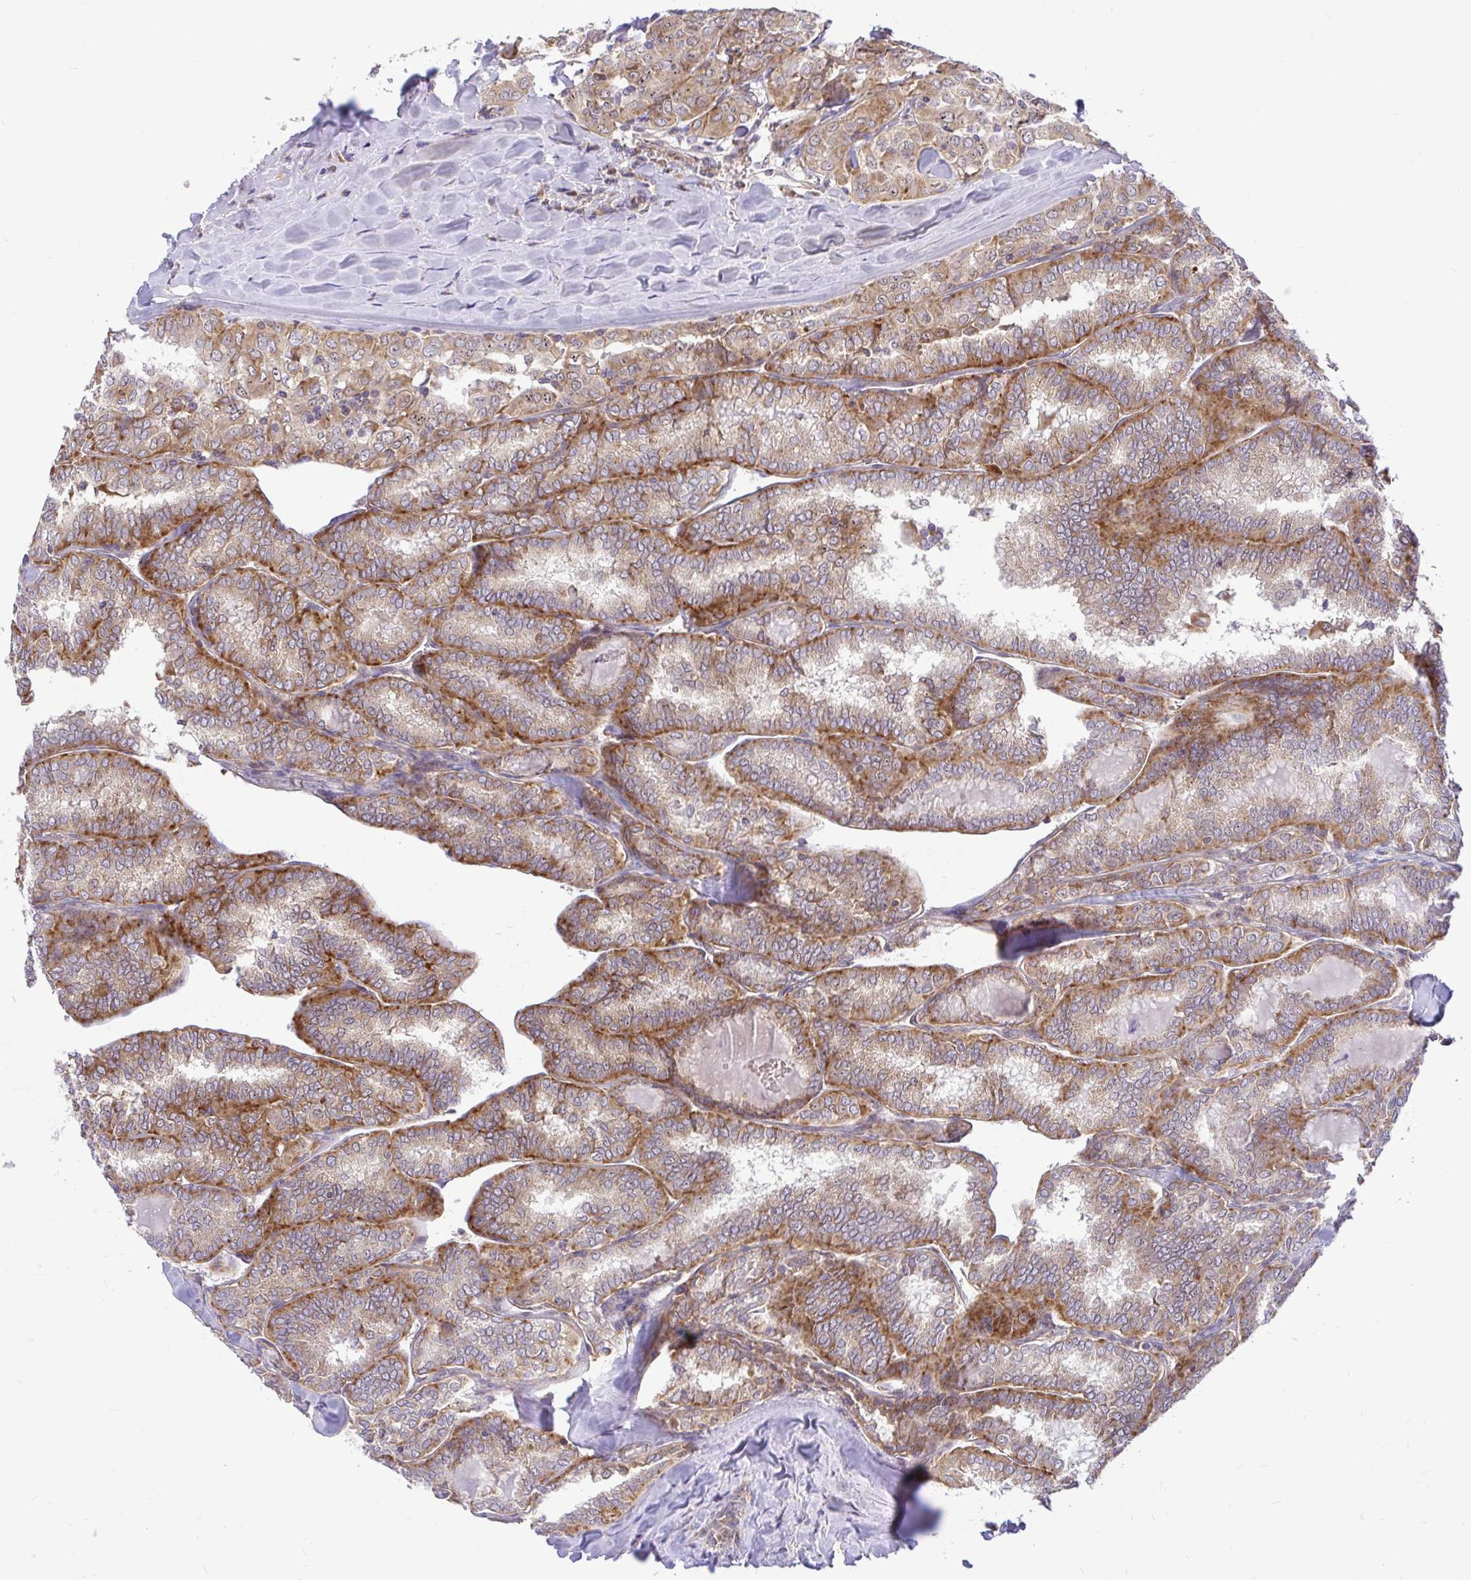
{"staining": {"intensity": "strong", "quantity": "25%-75%", "location": "cytoplasmic/membranous"}, "tissue": "thyroid cancer", "cell_type": "Tumor cells", "image_type": "cancer", "snomed": [{"axis": "morphology", "description": "Papillary adenocarcinoma, NOS"}, {"axis": "topography", "description": "Thyroid gland"}], "caption": "Strong cytoplasmic/membranous protein positivity is identified in about 25%-75% of tumor cells in thyroid cancer (papillary adenocarcinoma). (DAB (3,3'-diaminobenzidine) IHC, brown staining for protein, blue staining for nuclei).", "gene": "VTI1B", "patient": {"sex": "female", "age": 30}}